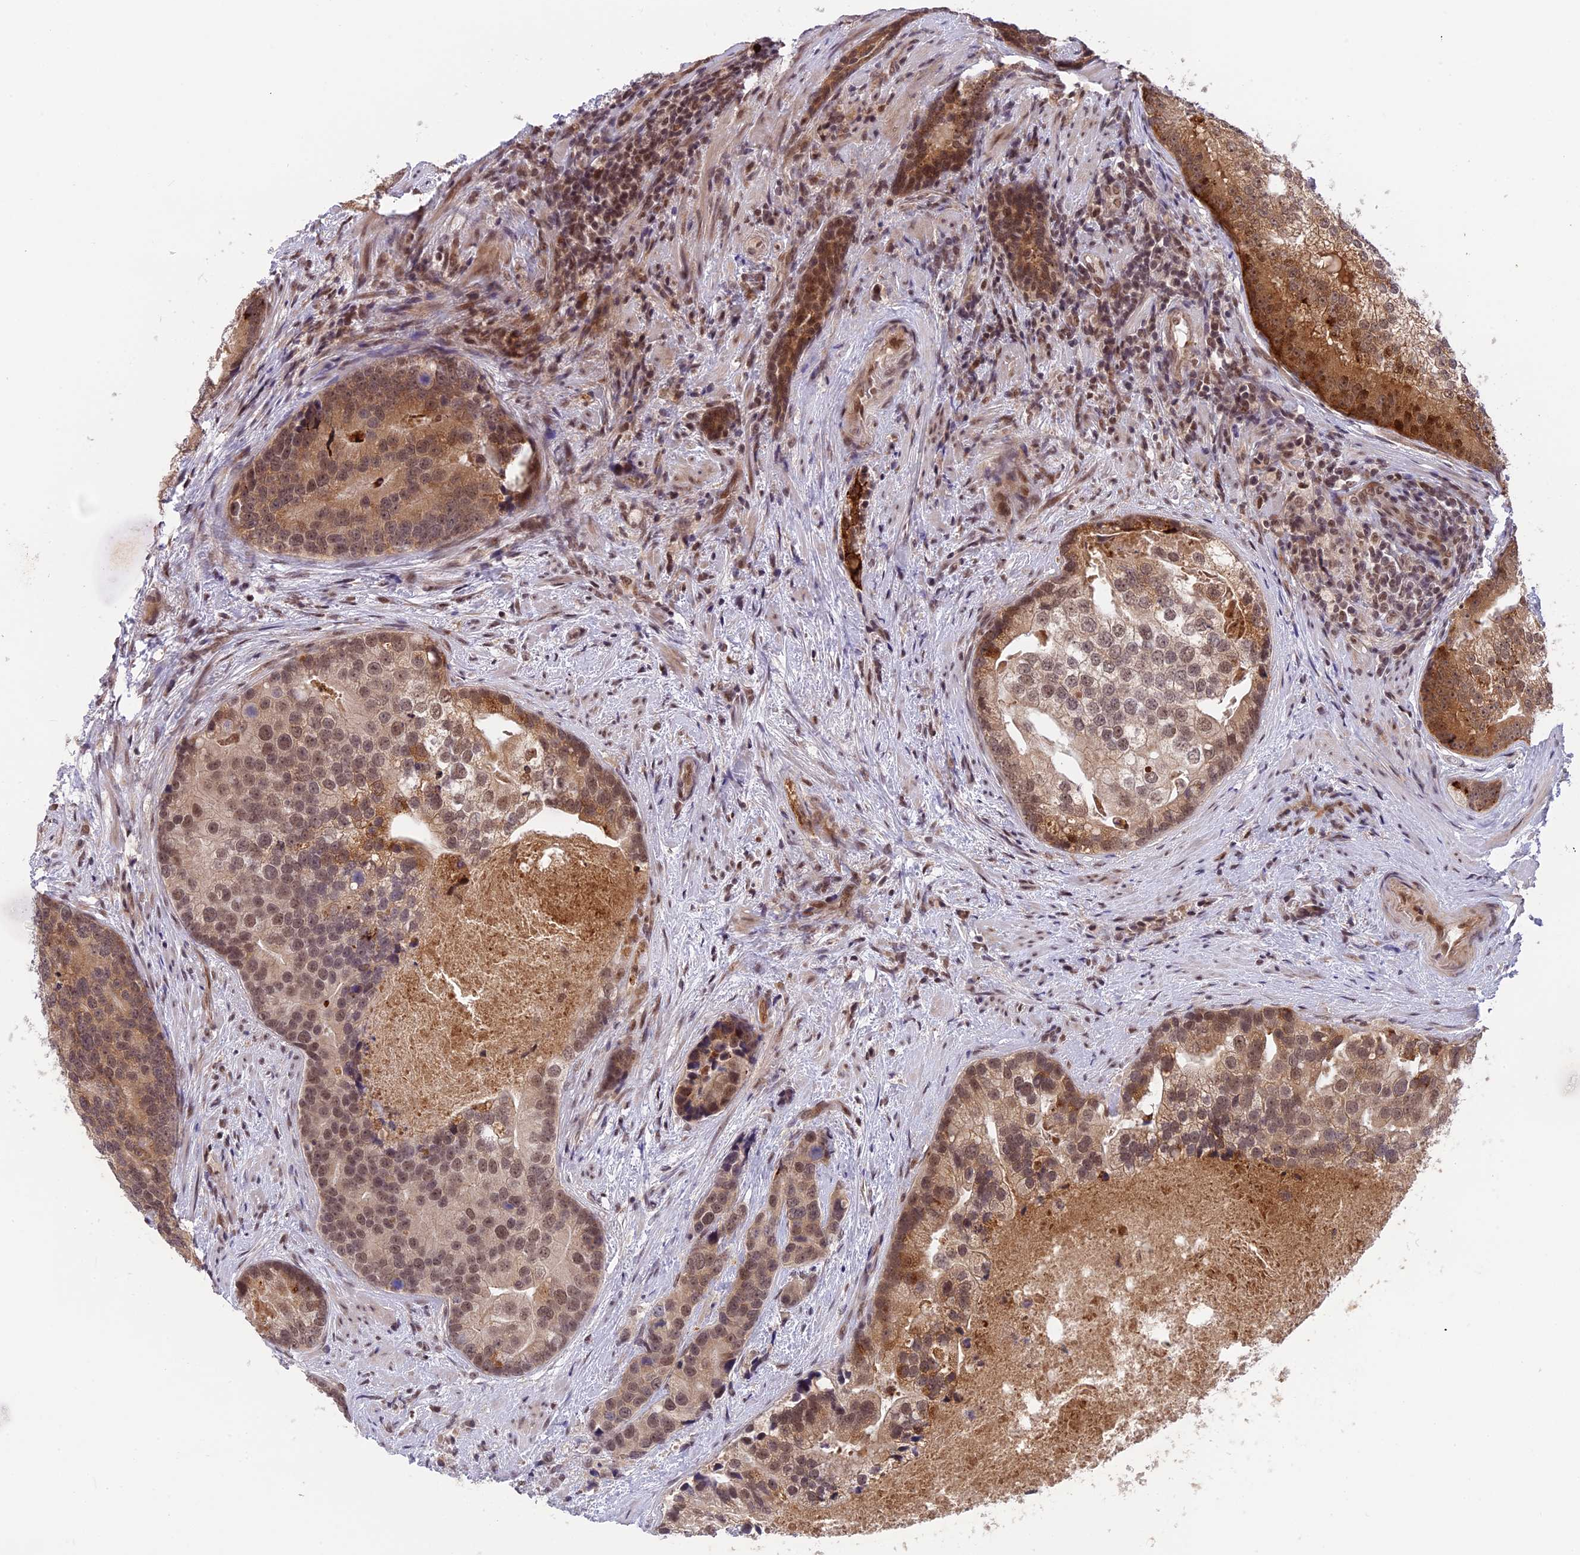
{"staining": {"intensity": "moderate", "quantity": ">75%", "location": "nuclear"}, "tissue": "prostate cancer", "cell_type": "Tumor cells", "image_type": "cancer", "snomed": [{"axis": "morphology", "description": "Adenocarcinoma, High grade"}, {"axis": "topography", "description": "Prostate"}], "caption": "High-power microscopy captured an IHC image of prostate cancer, revealing moderate nuclear expression in approximately >75% of tumor cells. Using DAB (brown) and hematoxylin (blue) stains, captured at high magnification using brightfield microscopy.", "gene": "POLR2C", "patient": {"sex": "male", "age": 62}}